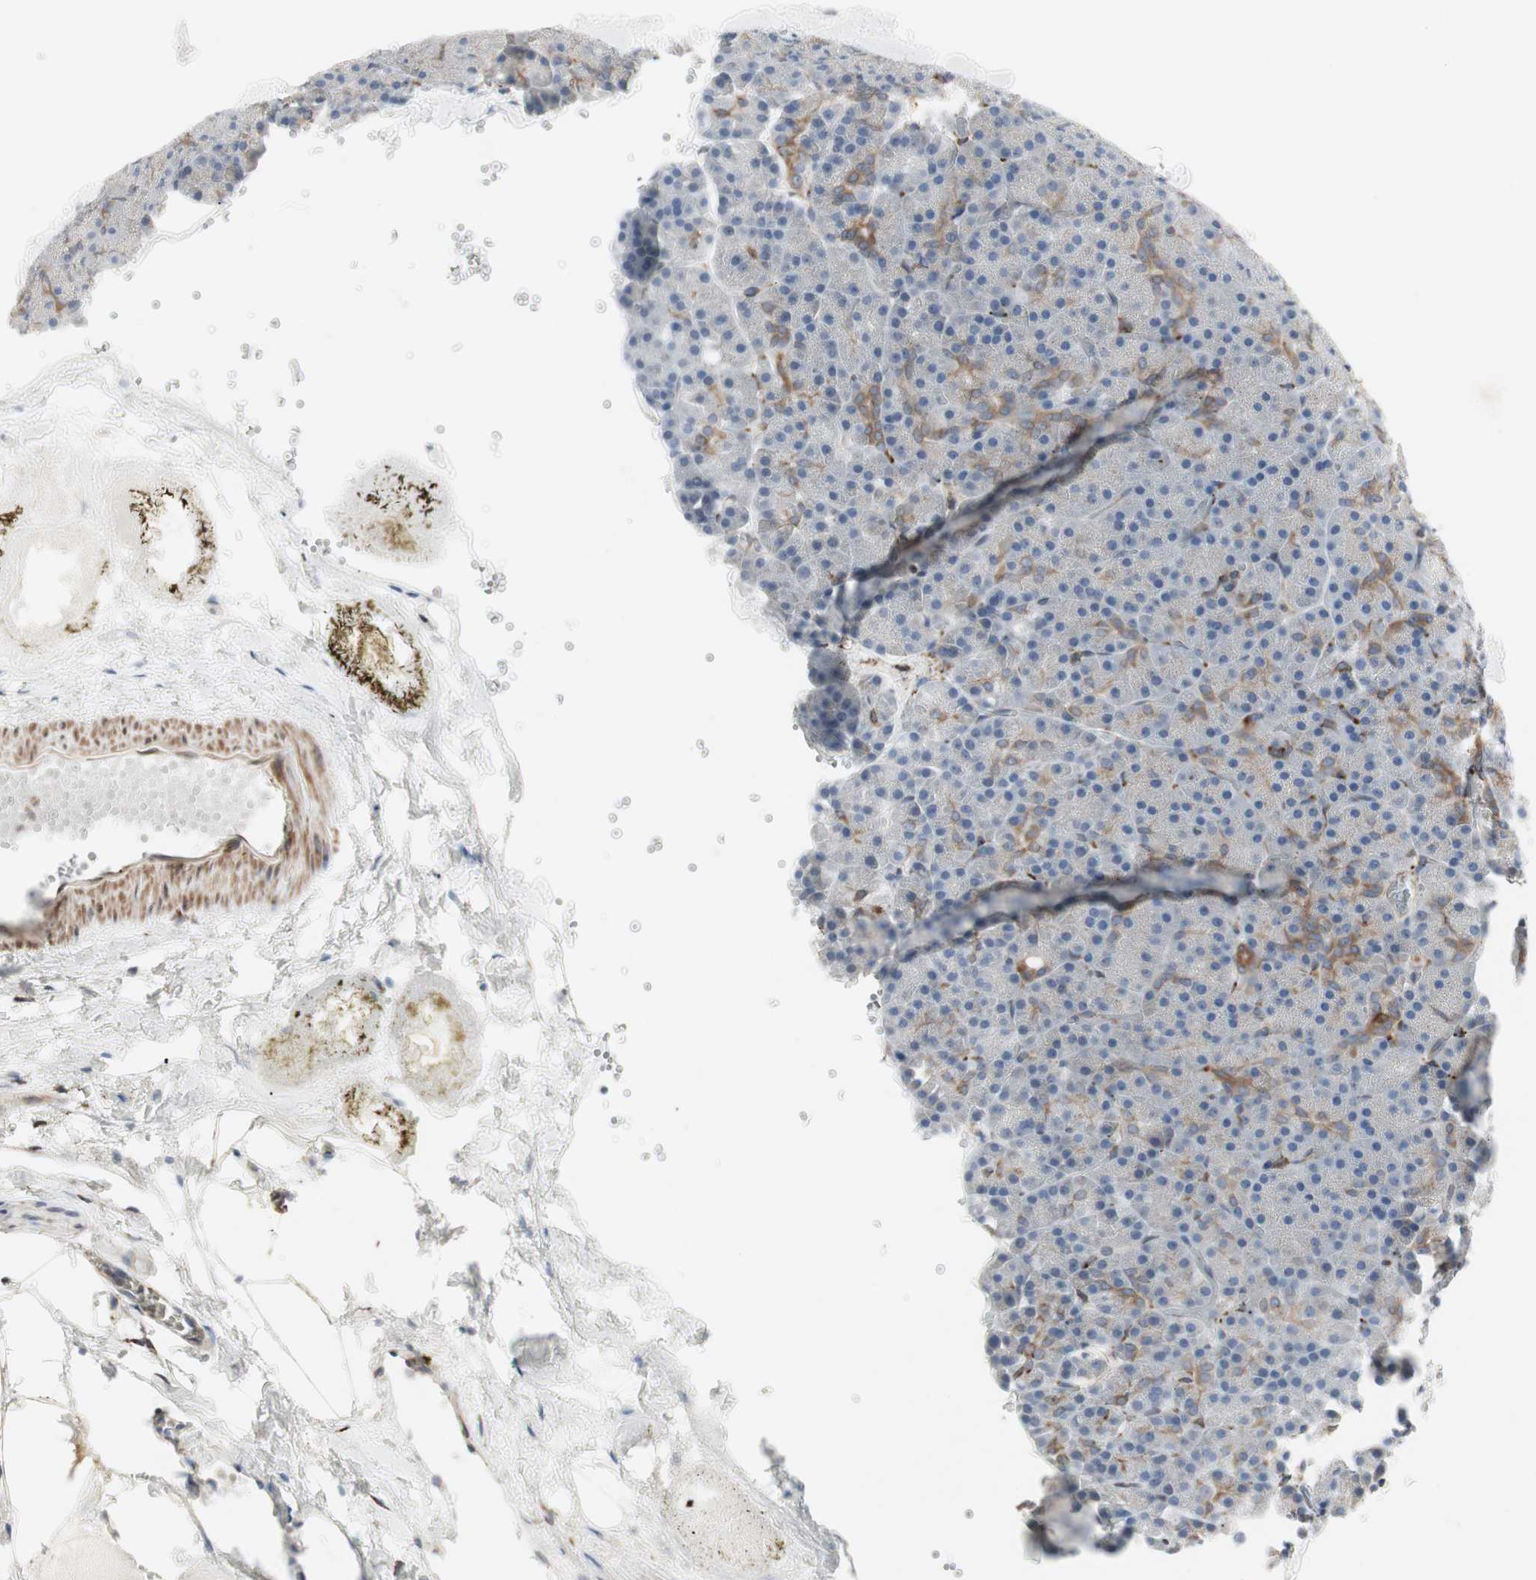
{"staining": {"intensity": "weak", "quantity": "<25%", "location": "cytoplasmic/membranous"}, "tissue": "pancreas", "cell_type": "Exocrine glandular cells", "image_type": "normal", "snomed": [{"axis": "morphology", "description": "Normal tissue, NOS"}, {"axis": "topography", "description": "Pancreas"}], "caption": "Immunohistochemistry micrograph of normal human pancreas stained for a protein (brown), which exhibits no positivity in exocrine glandular cells. (DAB (3,3'-diaminobenzidine) immunohistochemistry visualized using brightfield microscopy, high magnification).", "gene": "H6PD", "patient": {"sex": "female", "age": 35}}